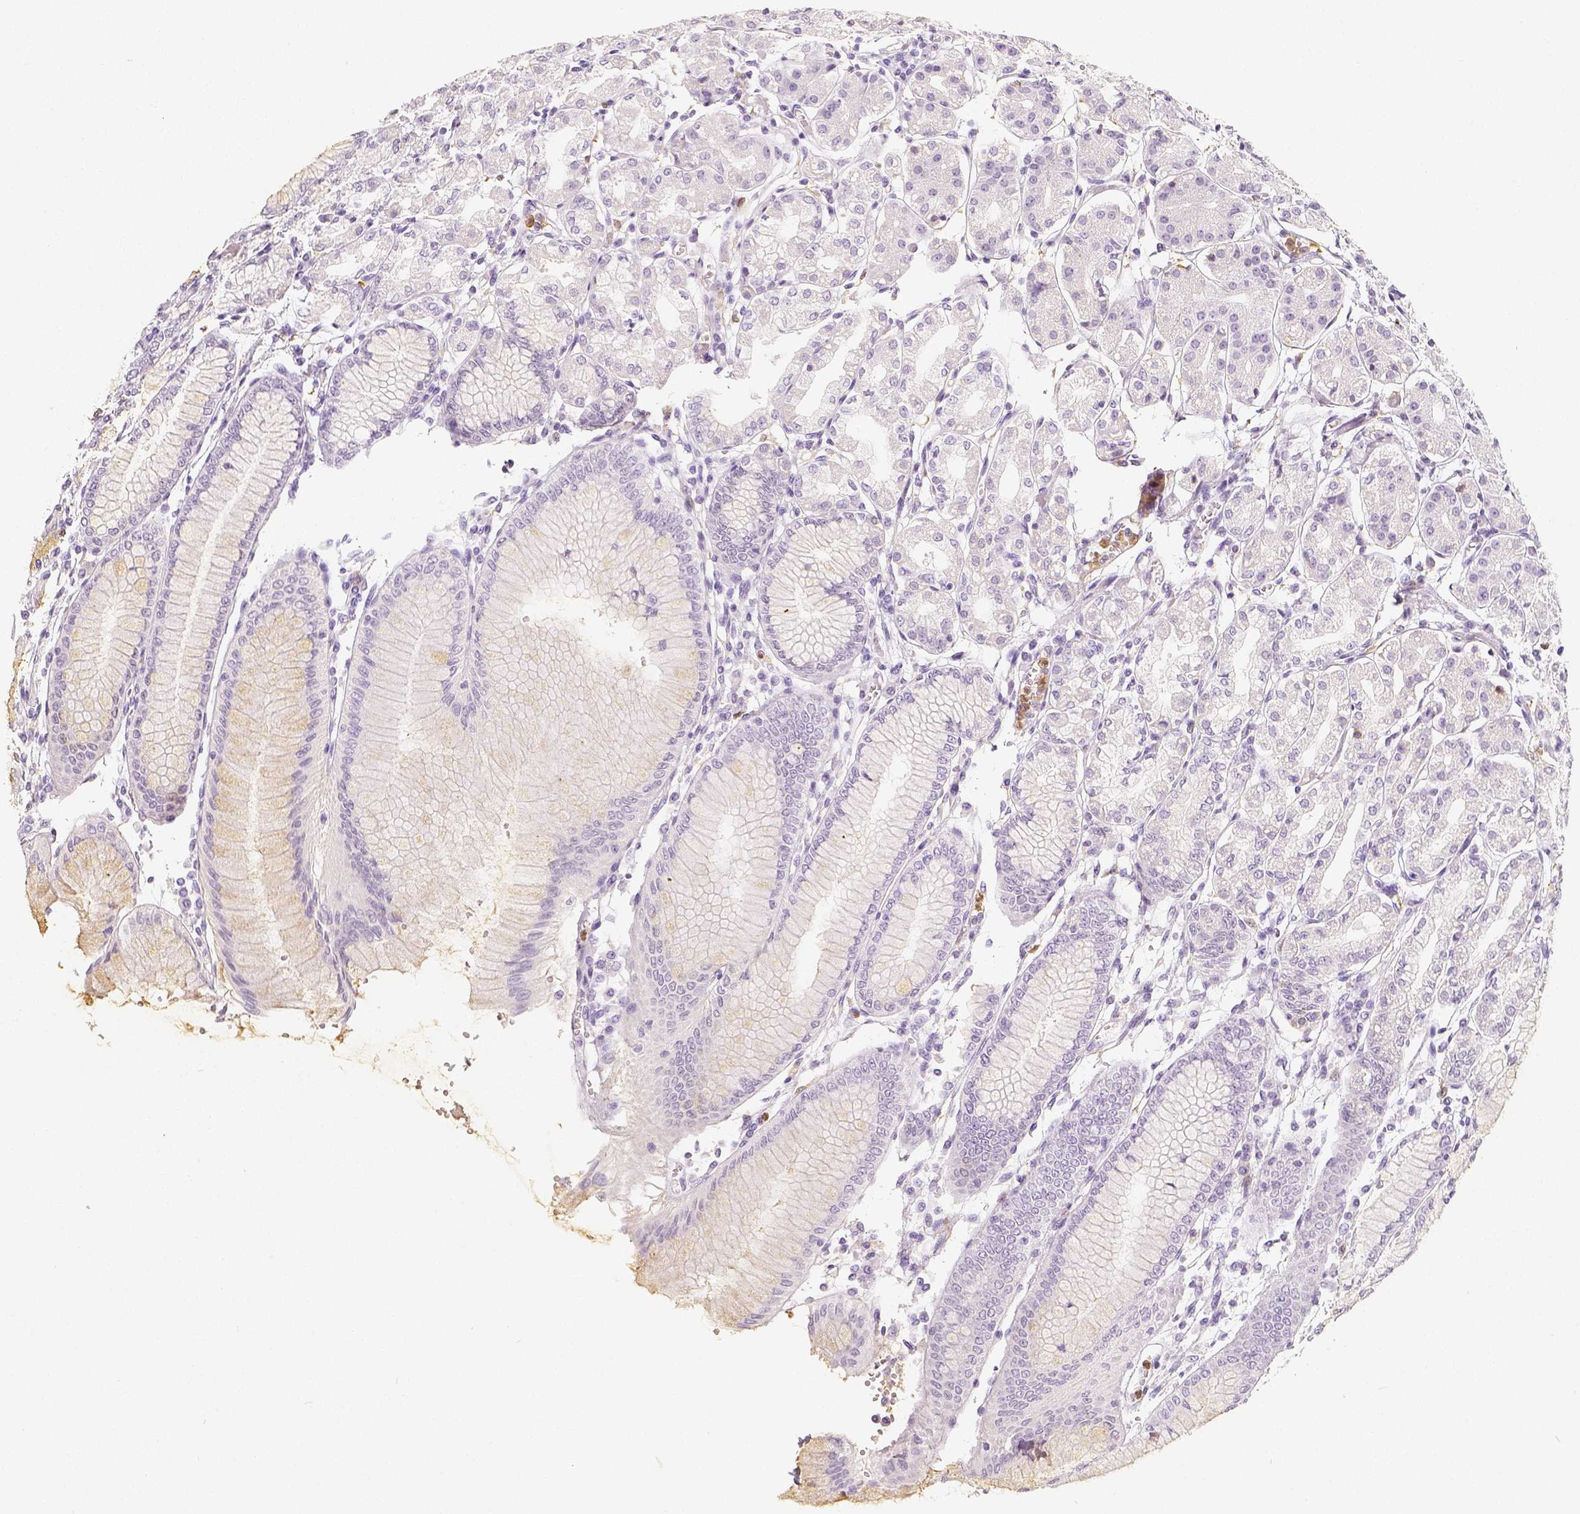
{"staining": {"intensity": "negative", "quantity": "none", "location": "none"}, "tissue": "stomach", "cell_type": "Glandular cells", "image_type": "normal", "snomed": [{"axis": "morphology", "description": "Normal tissue, NOS"}, {"axis": "topography", "description": "Skeletal muscle"}, {"axis": "topography", "description": "Stomach"}], "caption": "High power microscopy histopathology image of an IHC photomicrograph of unremarkable stomach, revealing no significant staining in glandular cells. (DAB immunohistochemistry visualized using brightfield microscopy, high magnification).", "gene": "NECAB2", "patient": {"sex": "female", "age": 57}}